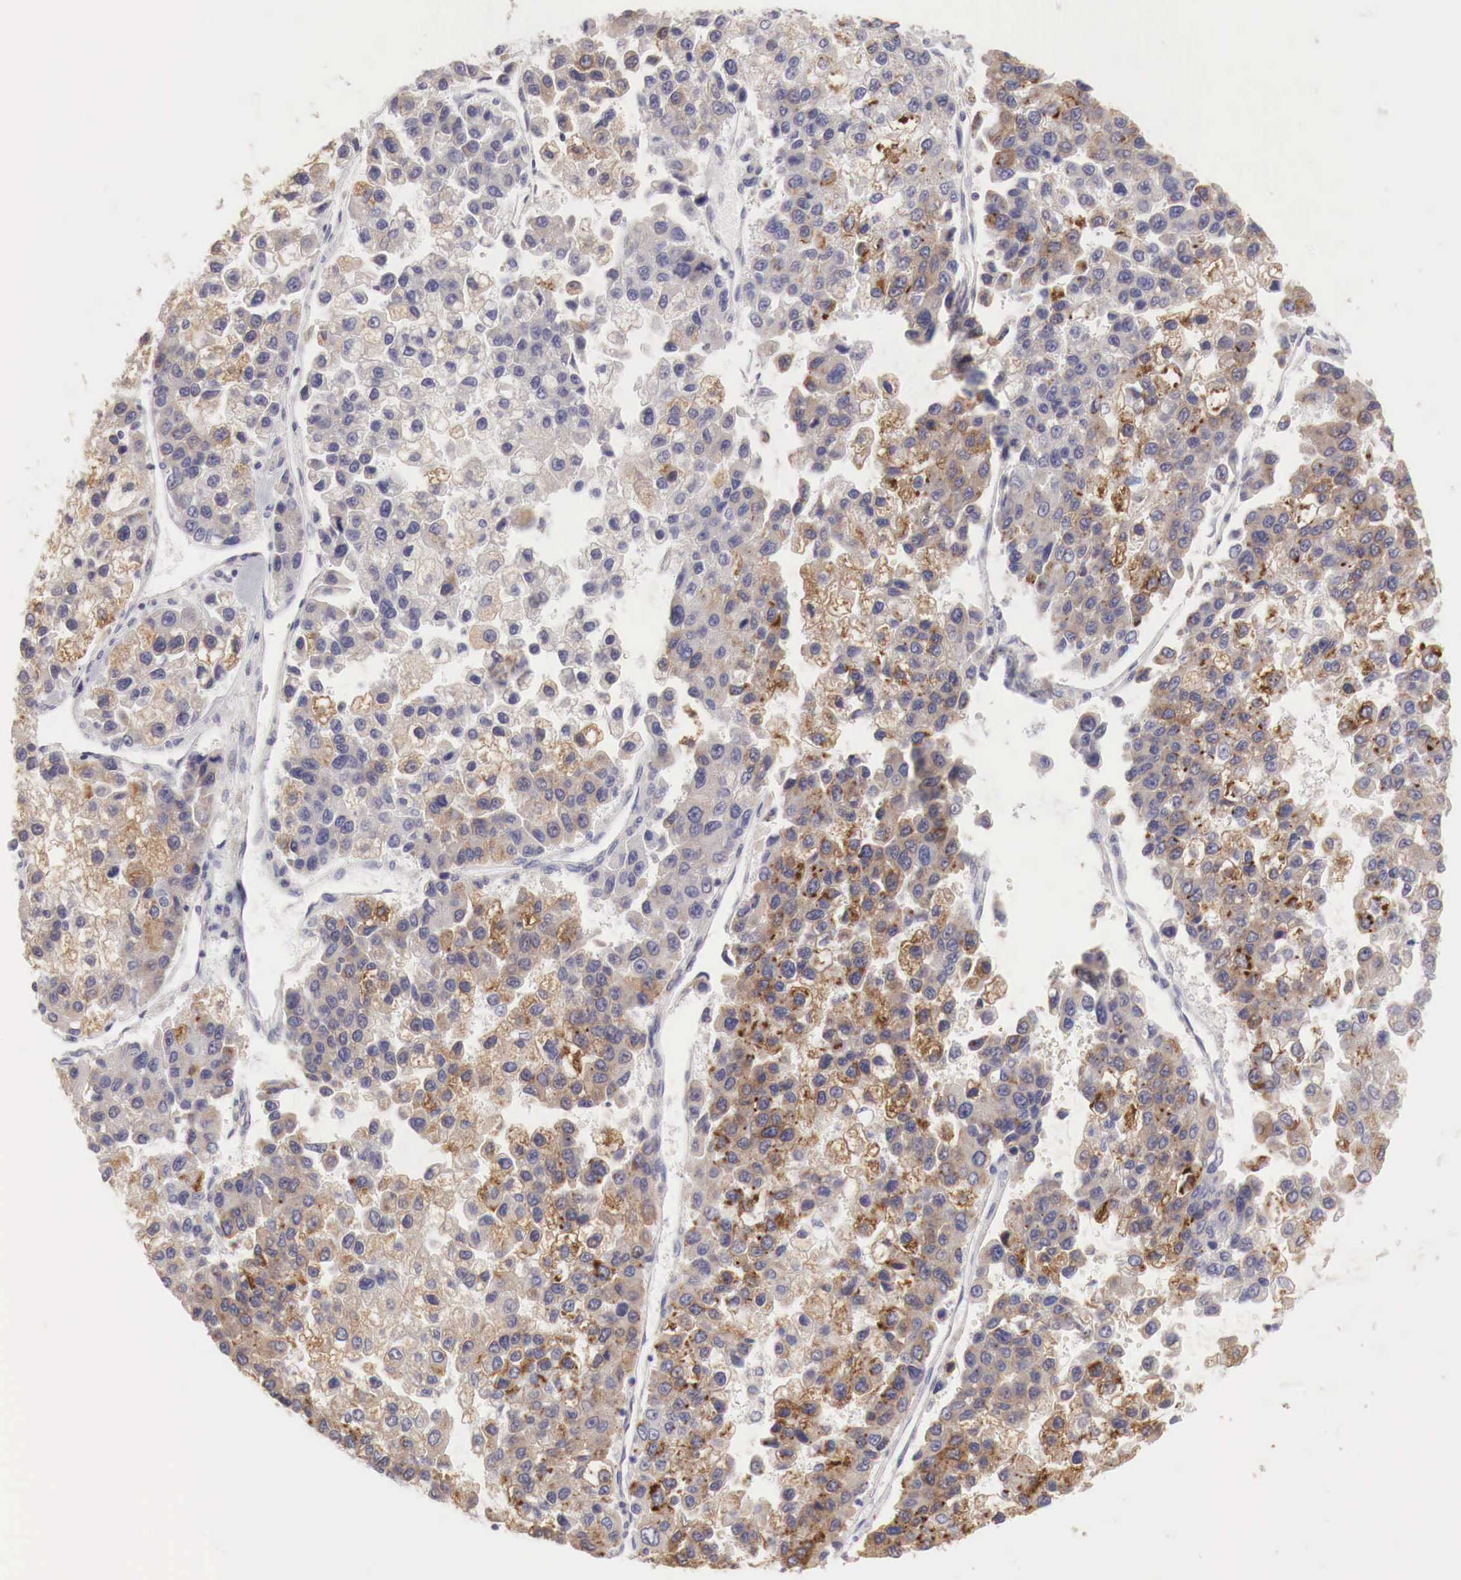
{"staining": {"intensity": "moderate", "quantity": "25%-75%", "location": "cytoplasmic/membranous"}, "tissue": "liver cancer", "cell_type": "Tumor cells", "image_type": "cancer", "snomed": [{"axis": "morphology", "description": "Carcinoma, Hepatocellular, NOS"}, {"axis": "topography", "description": "Liver"}], "caption": "Immunohistochemical staining of liver cancer displays medium levels of moderate cytoplasmic/membranous protein positivity in approximately 25%-75% of tumor cells. (DAB (3,3'-diaminobenzidine) IHC with brightfield microscopy, high magnification).", "gene": "NSDHL", "patient": {"sex": "female", "age": 66}}